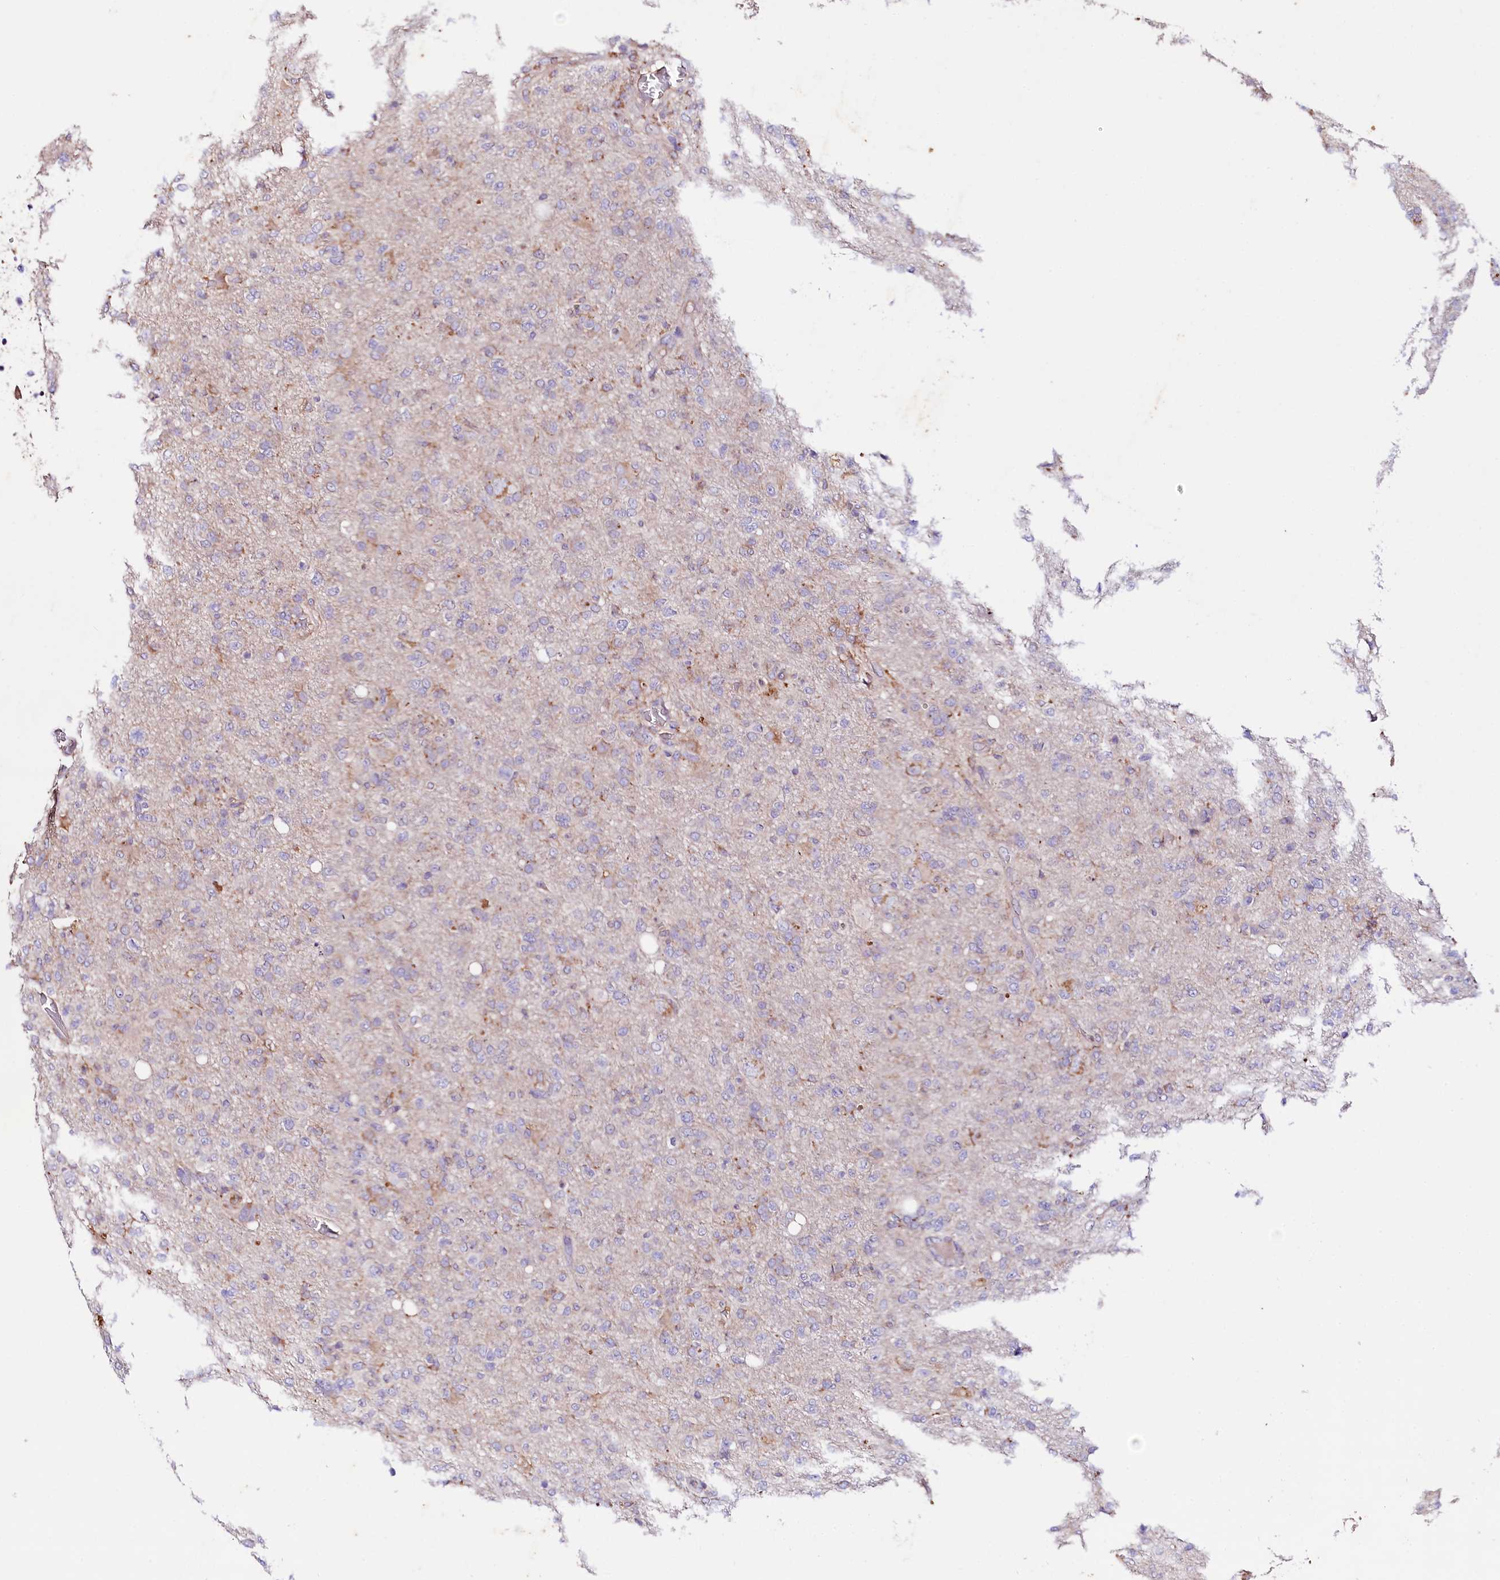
{"staining": {"intensity": "moderate", "quantity": "<25%", "location": "cytoplasmic/membranous"}, "tissue": "glioma", "cell_type": "Tumor cells", "image_type": "cancer", "snomed": [{"axis": "morphology", "description": "Glioma, malignant, High grade"}, {"axis": "topography", "description": "Brain"}], "caption": "Glioma stained for a protein (brown) shows moderate cytoplasmic/membranous positive staining in about <25% of tumor cells.", "gene": "SACM1L", "patient": {"sex": "female", "age": 57}}